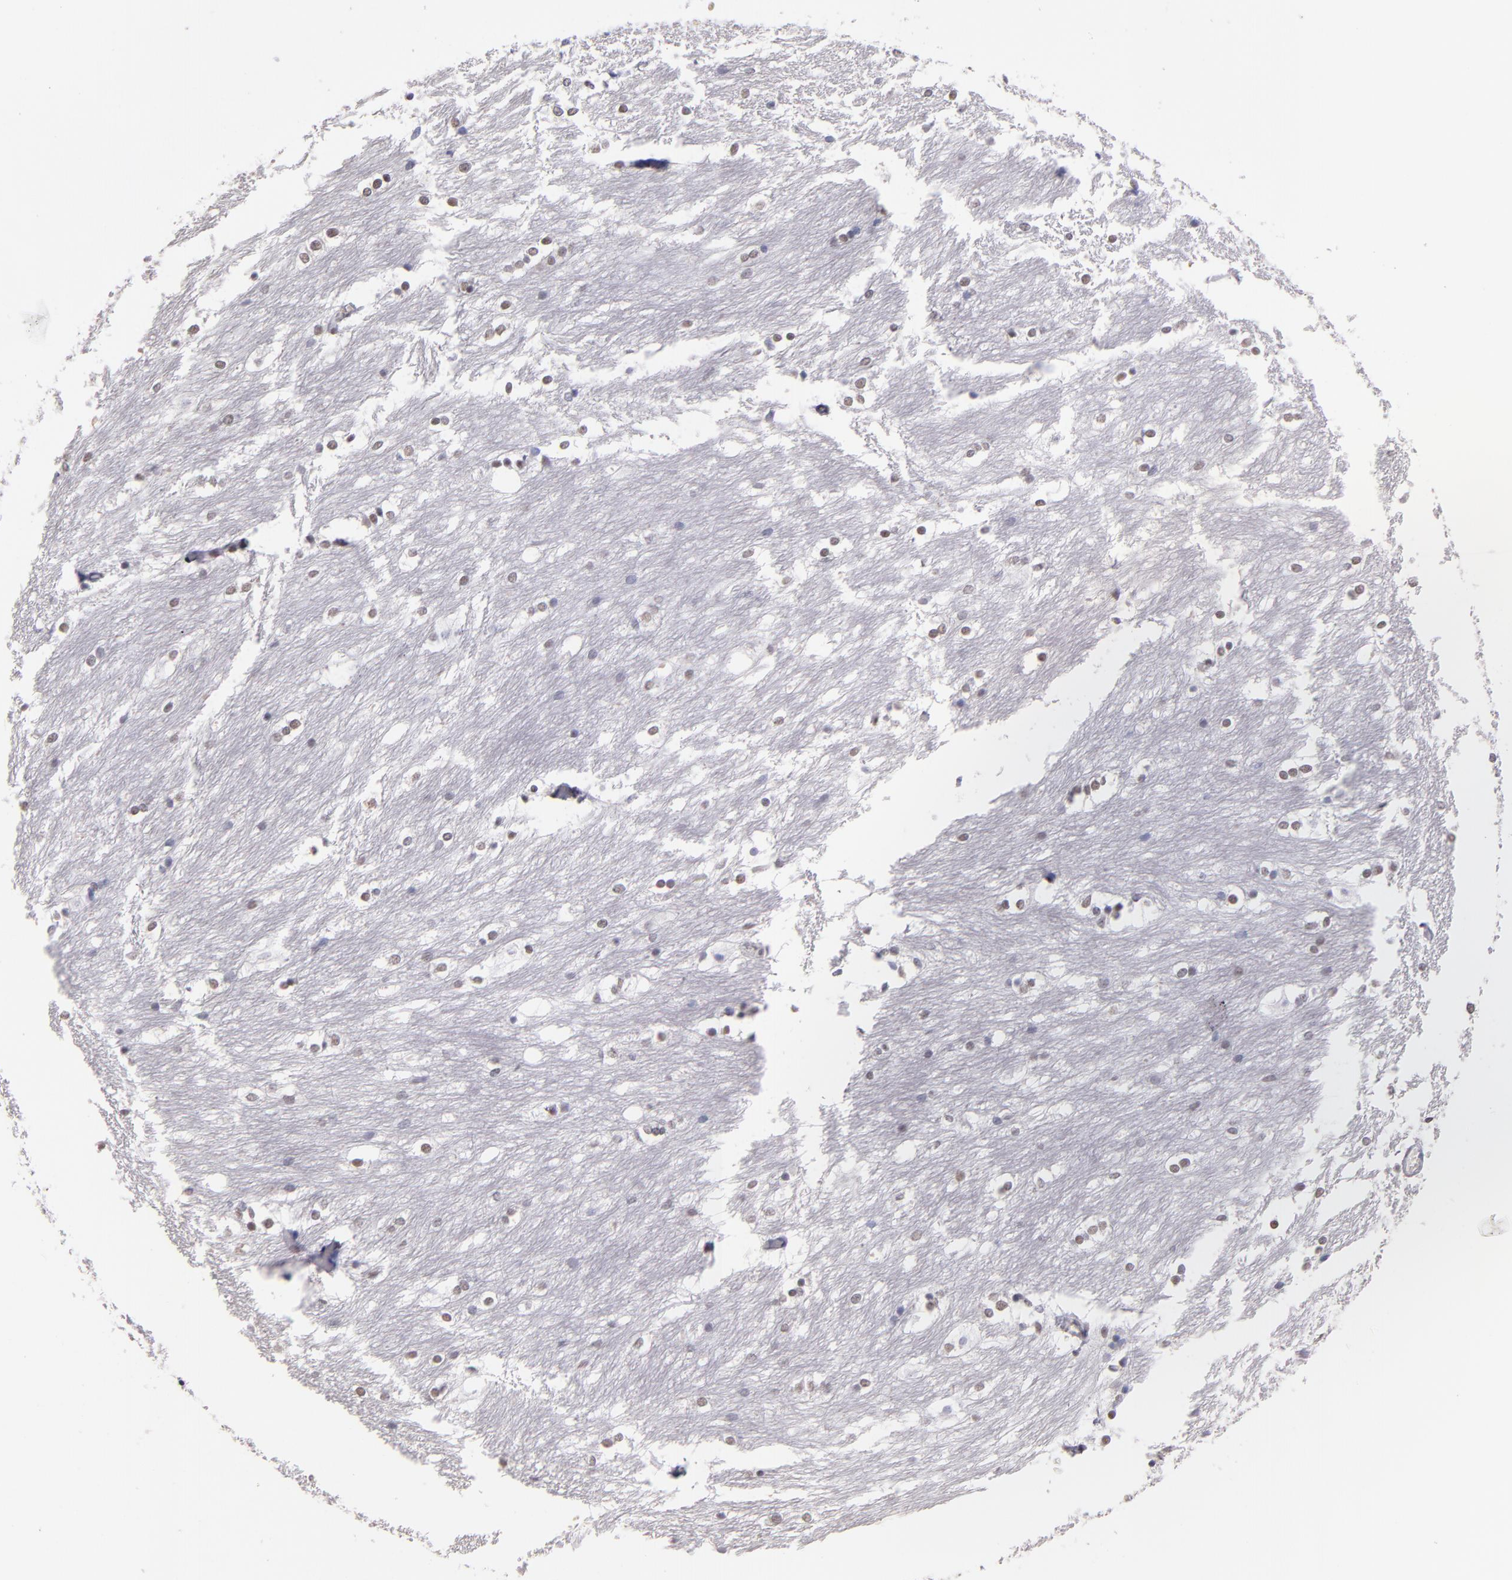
{"staining": {"intensity": "moderate", "quantity": "25%-75%", "location": "nuclear"}, "tissue": "caudate", "cell_type": "Glial cells", "image_type": "normal", "snomed": [{"axis": "morphology", "description": "Normal tissue, NOS"}, {"axis": "topography", "description": "Lateral ventricle wall"}], "caption": "Human caudate stained with a protein marker shows moderate staining in glial cells.", "gene": "POLA1", "patient": {"sex": "female", "age": 19}}